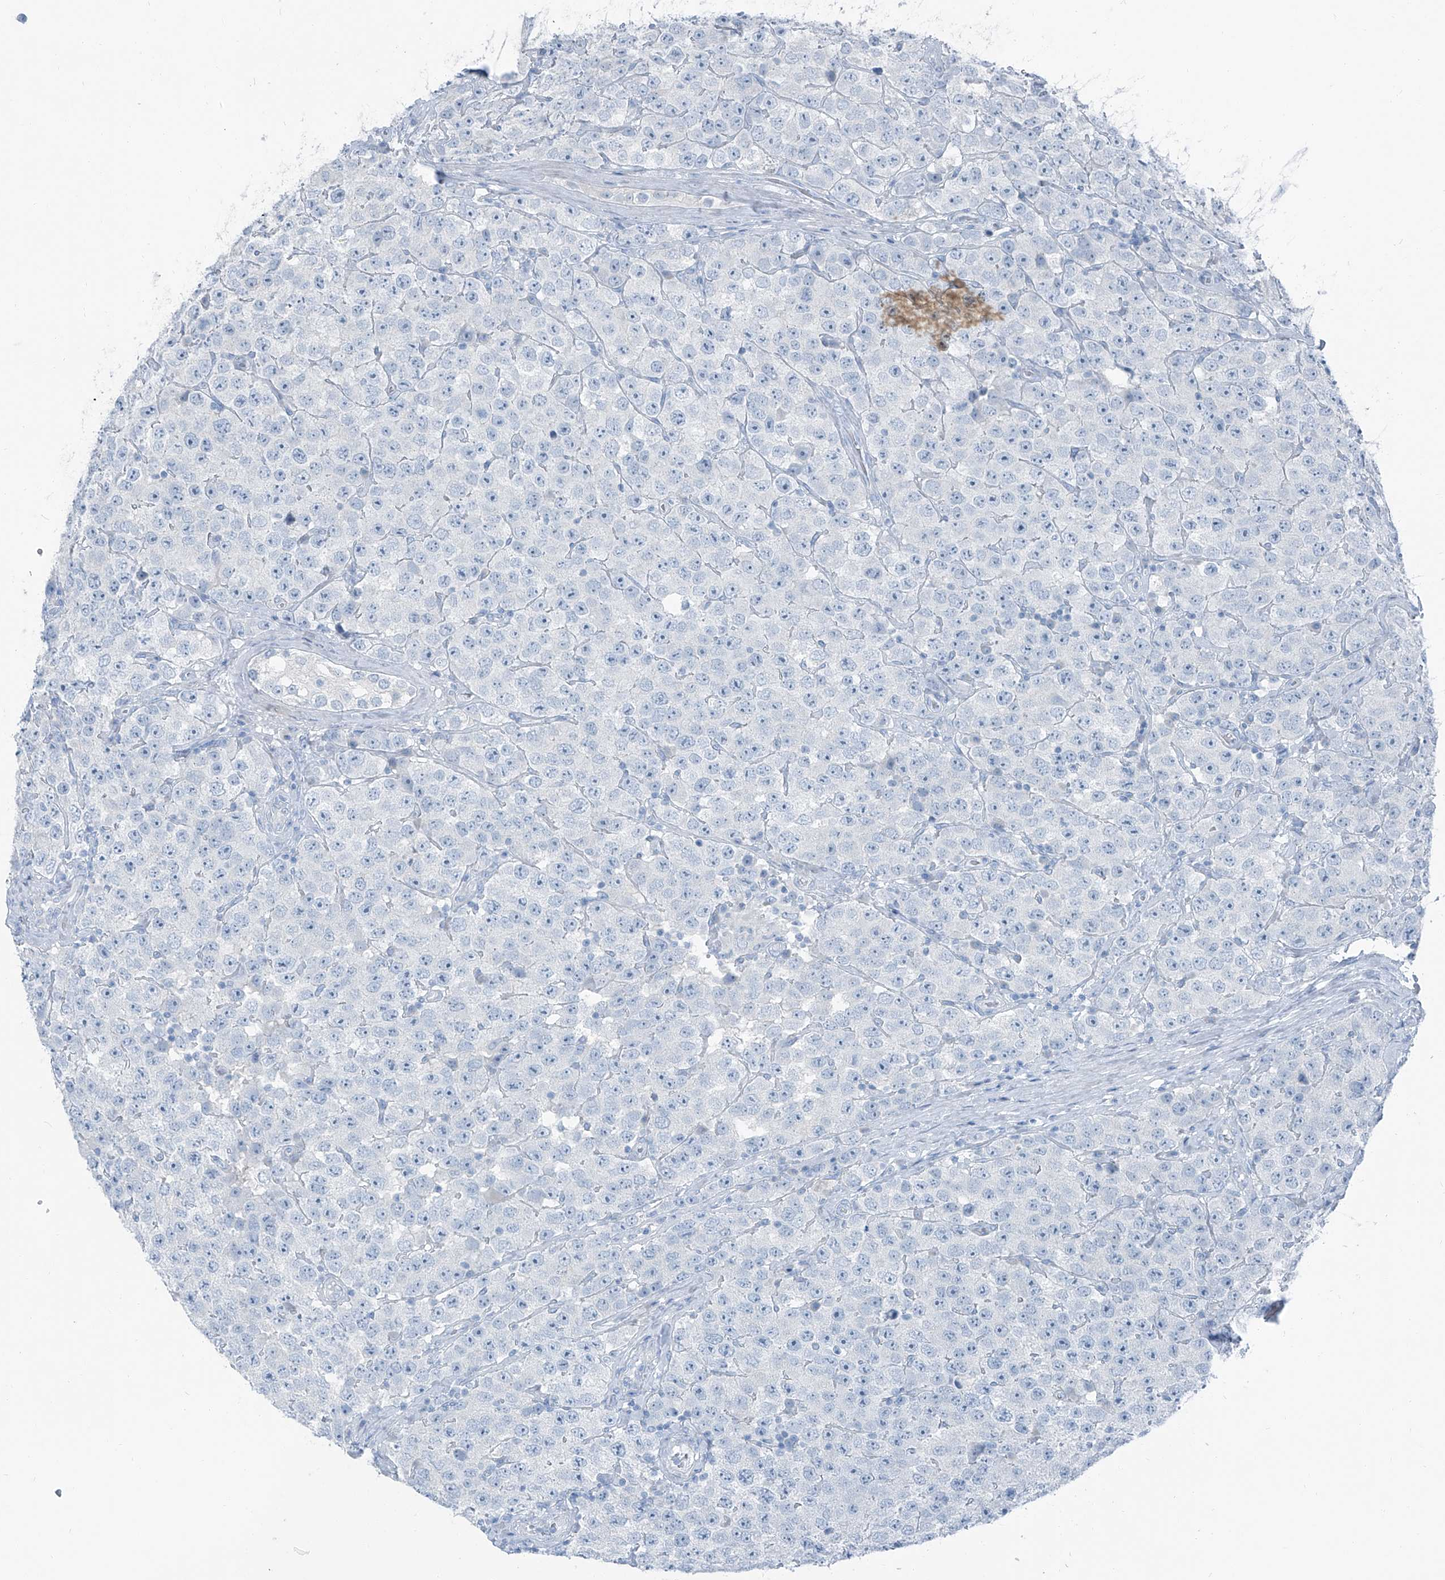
{"staining": {"intensity": "negative", "quantity": "none", "location": "none"}, "tissue": "testis cancer", "cell_type": "Tumor cells", "image_type": "cancer", "snomed": [{"axis": "morphology", "description": "Seminoma, NOS"}, {"axis": "topography", "description": "Testis"}], "caption": "Protein analysis of testis cancer exhibits no significant positivity in tumor cells.", "gene": "RGN", "patient": {"sex": "male", "age": 28}}